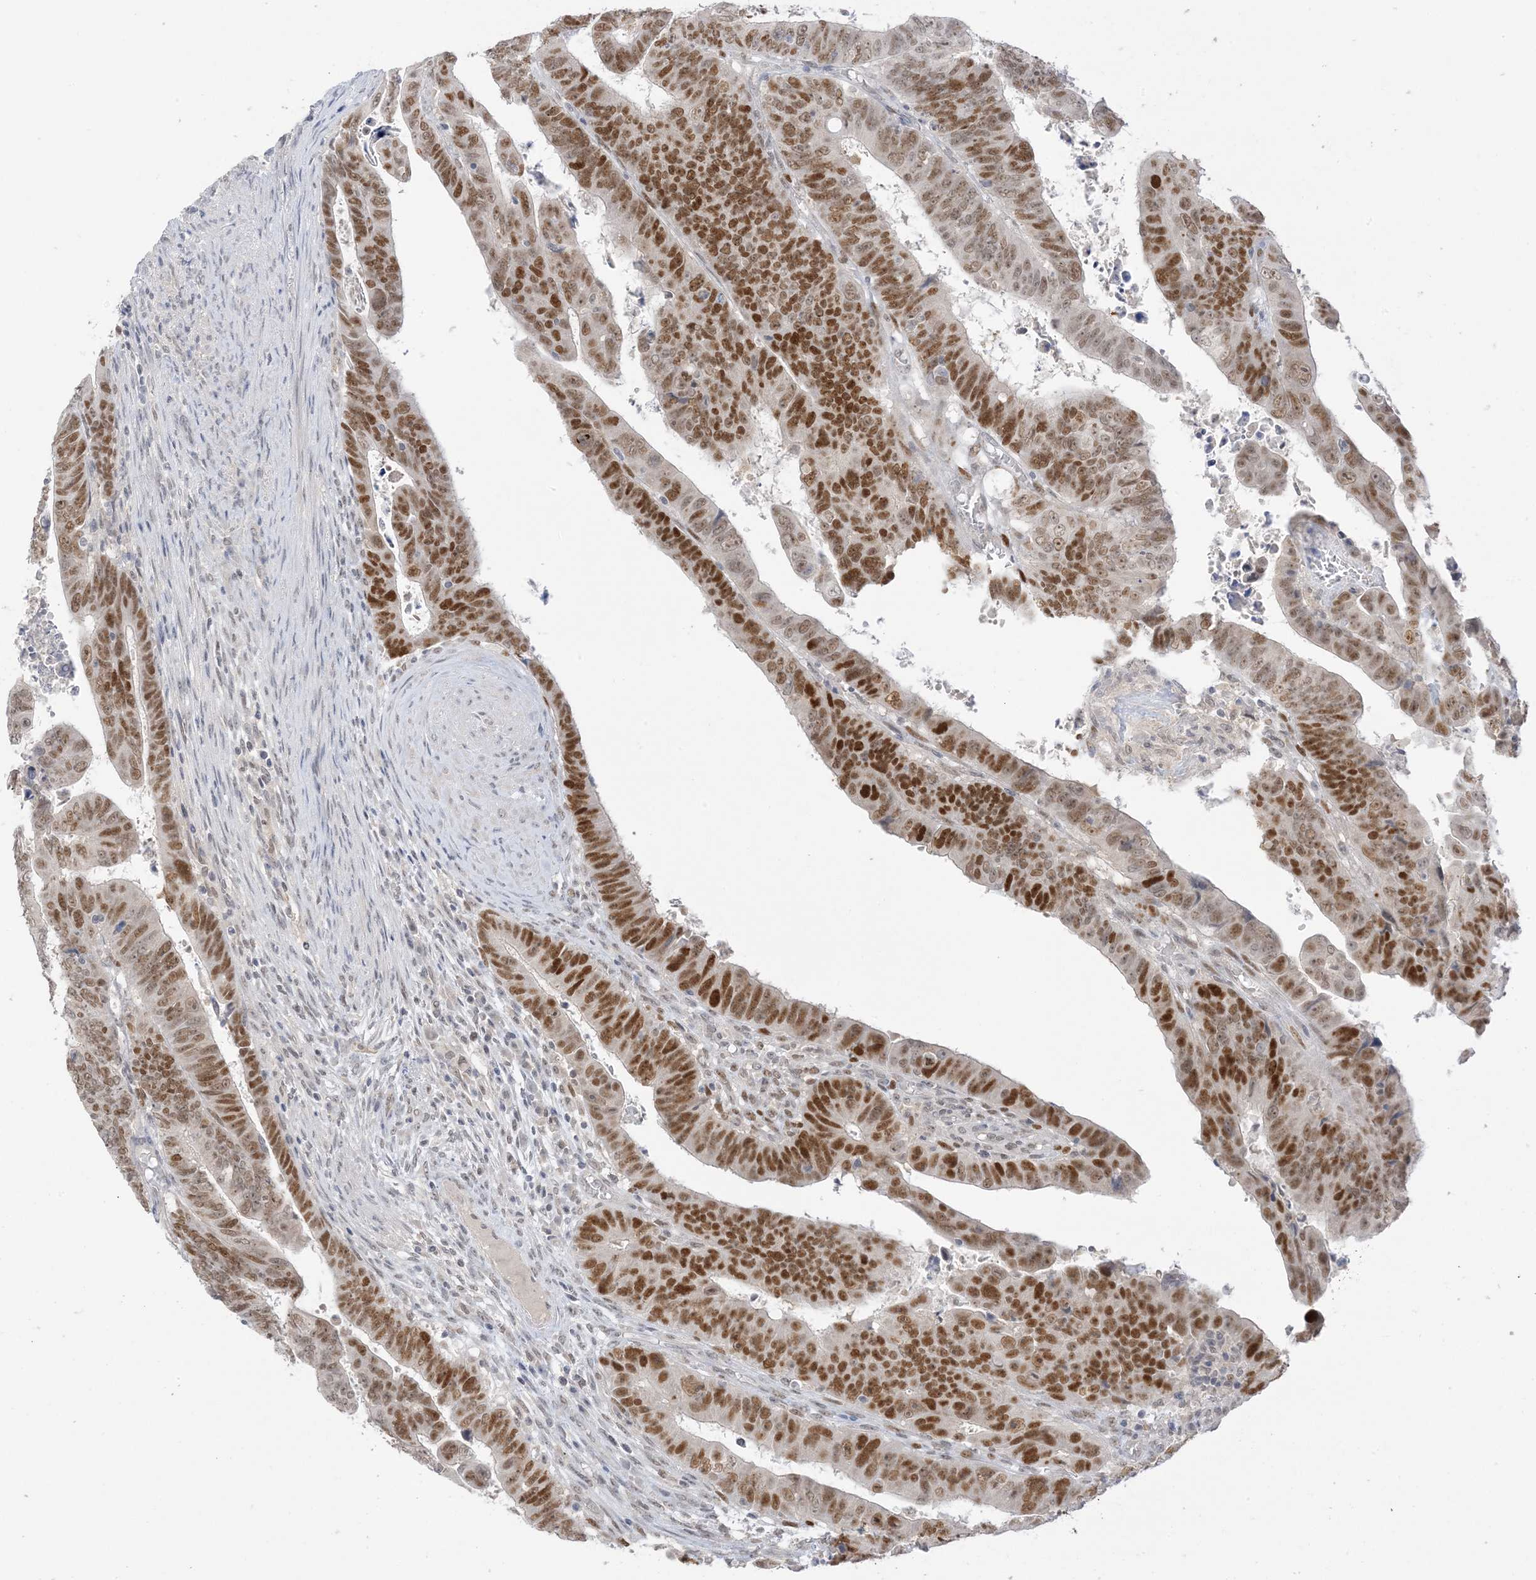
{"staining": {"intensity": "moderate", "quantity": ">75%", "location": "nuclear"}, "tissue": "colorectal cancer", "cell_type": "Tumor cells", "image_type": "cancer", "snomed": [{"axis": "morphology", "description": "Normal tissue, NOS"}, {"axis": "morphology", "description": "Adenocarcinoma, NOS"}, {"axis": "topography", "description": "Rectum"}], "caption": "The histopathology image reveals immunohistochemical staining of colorectal cancer. There is moderate nuclear positivity is appreciated in about >75% of tumor cells.", "gene": "MSL3", "patient": {"sex": "female", "age": 65}}